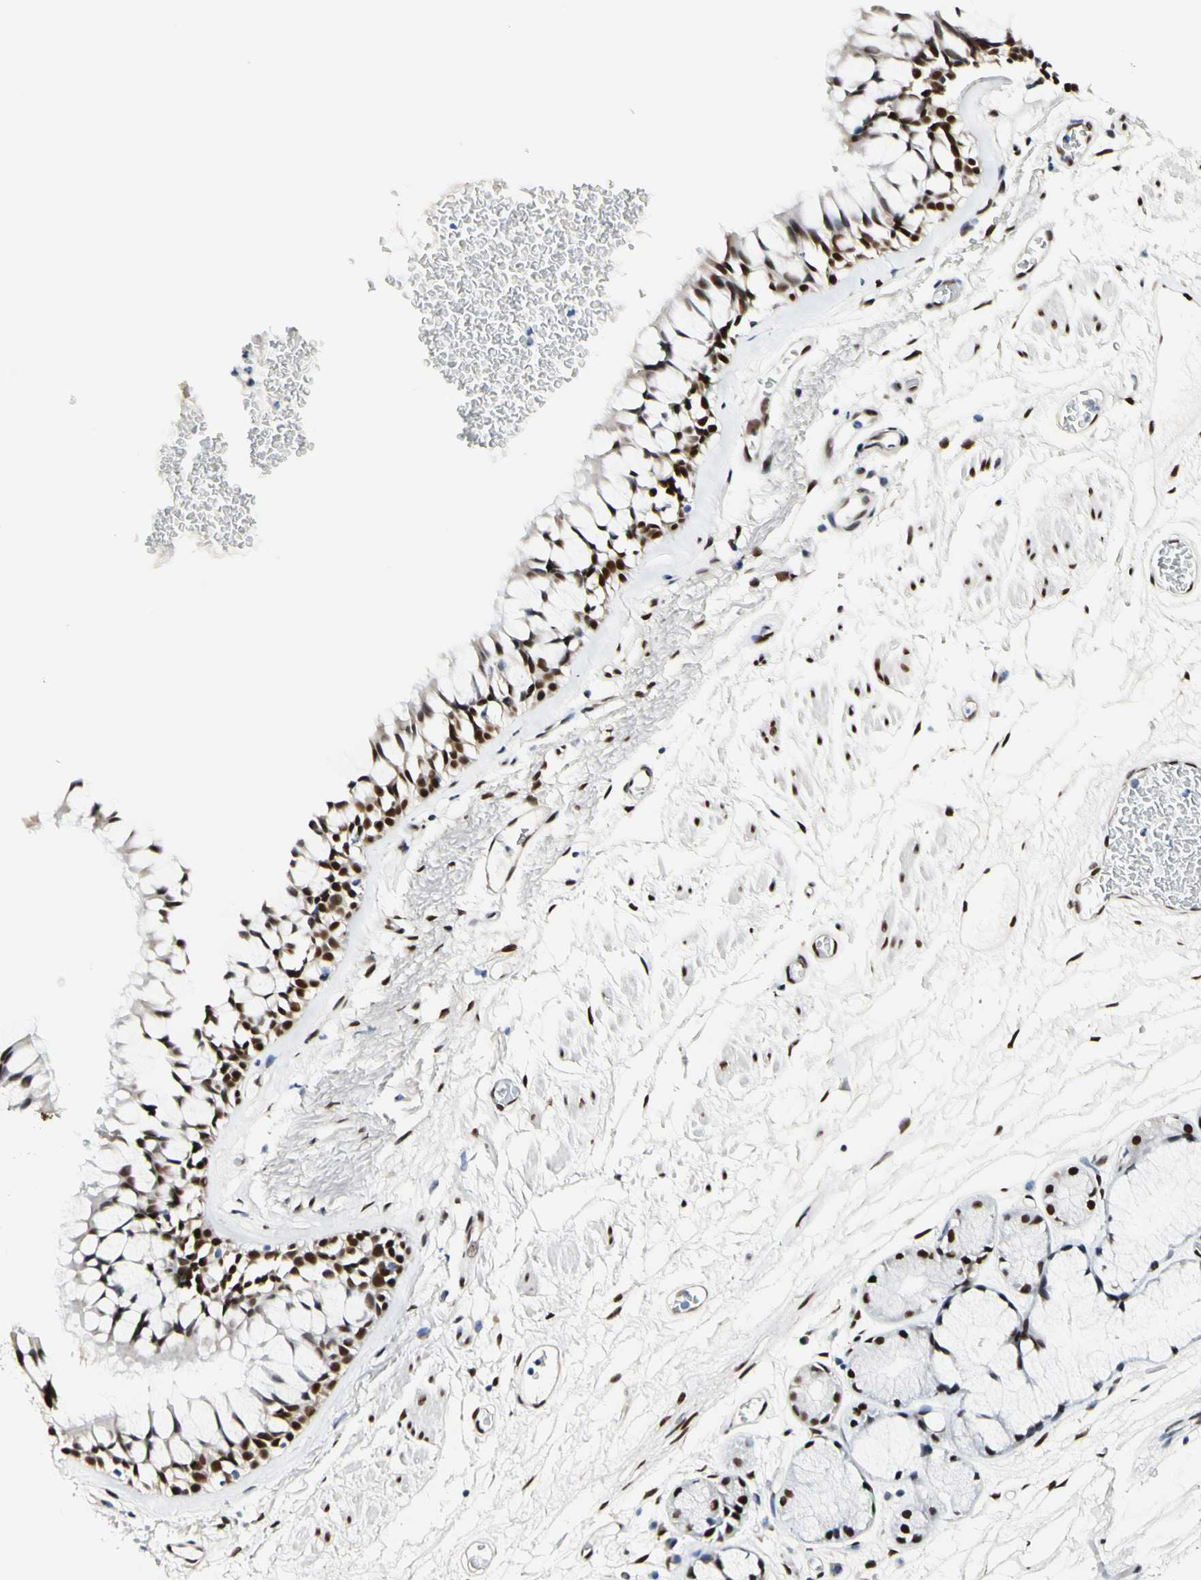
{"staining": {"intensity": "moderate", "quantity": ">75%", "location": "nuclear"}, "tissue": "bronchus", "cell_type": "Respiratory epithelial cells", "image_type": "normal", "snomed": [{"axis": "morphology", "description": "Normal tissue, NOS"}, {"axis": "topography", "description": "Bronchus"}], "caption": "Protein staining of benign bronchus shows moderate nuclear expression in approximately >75% of respiratory epithelial cells.", "gene": "NFIA", "patient": {"sex": "male", "age": 66}}